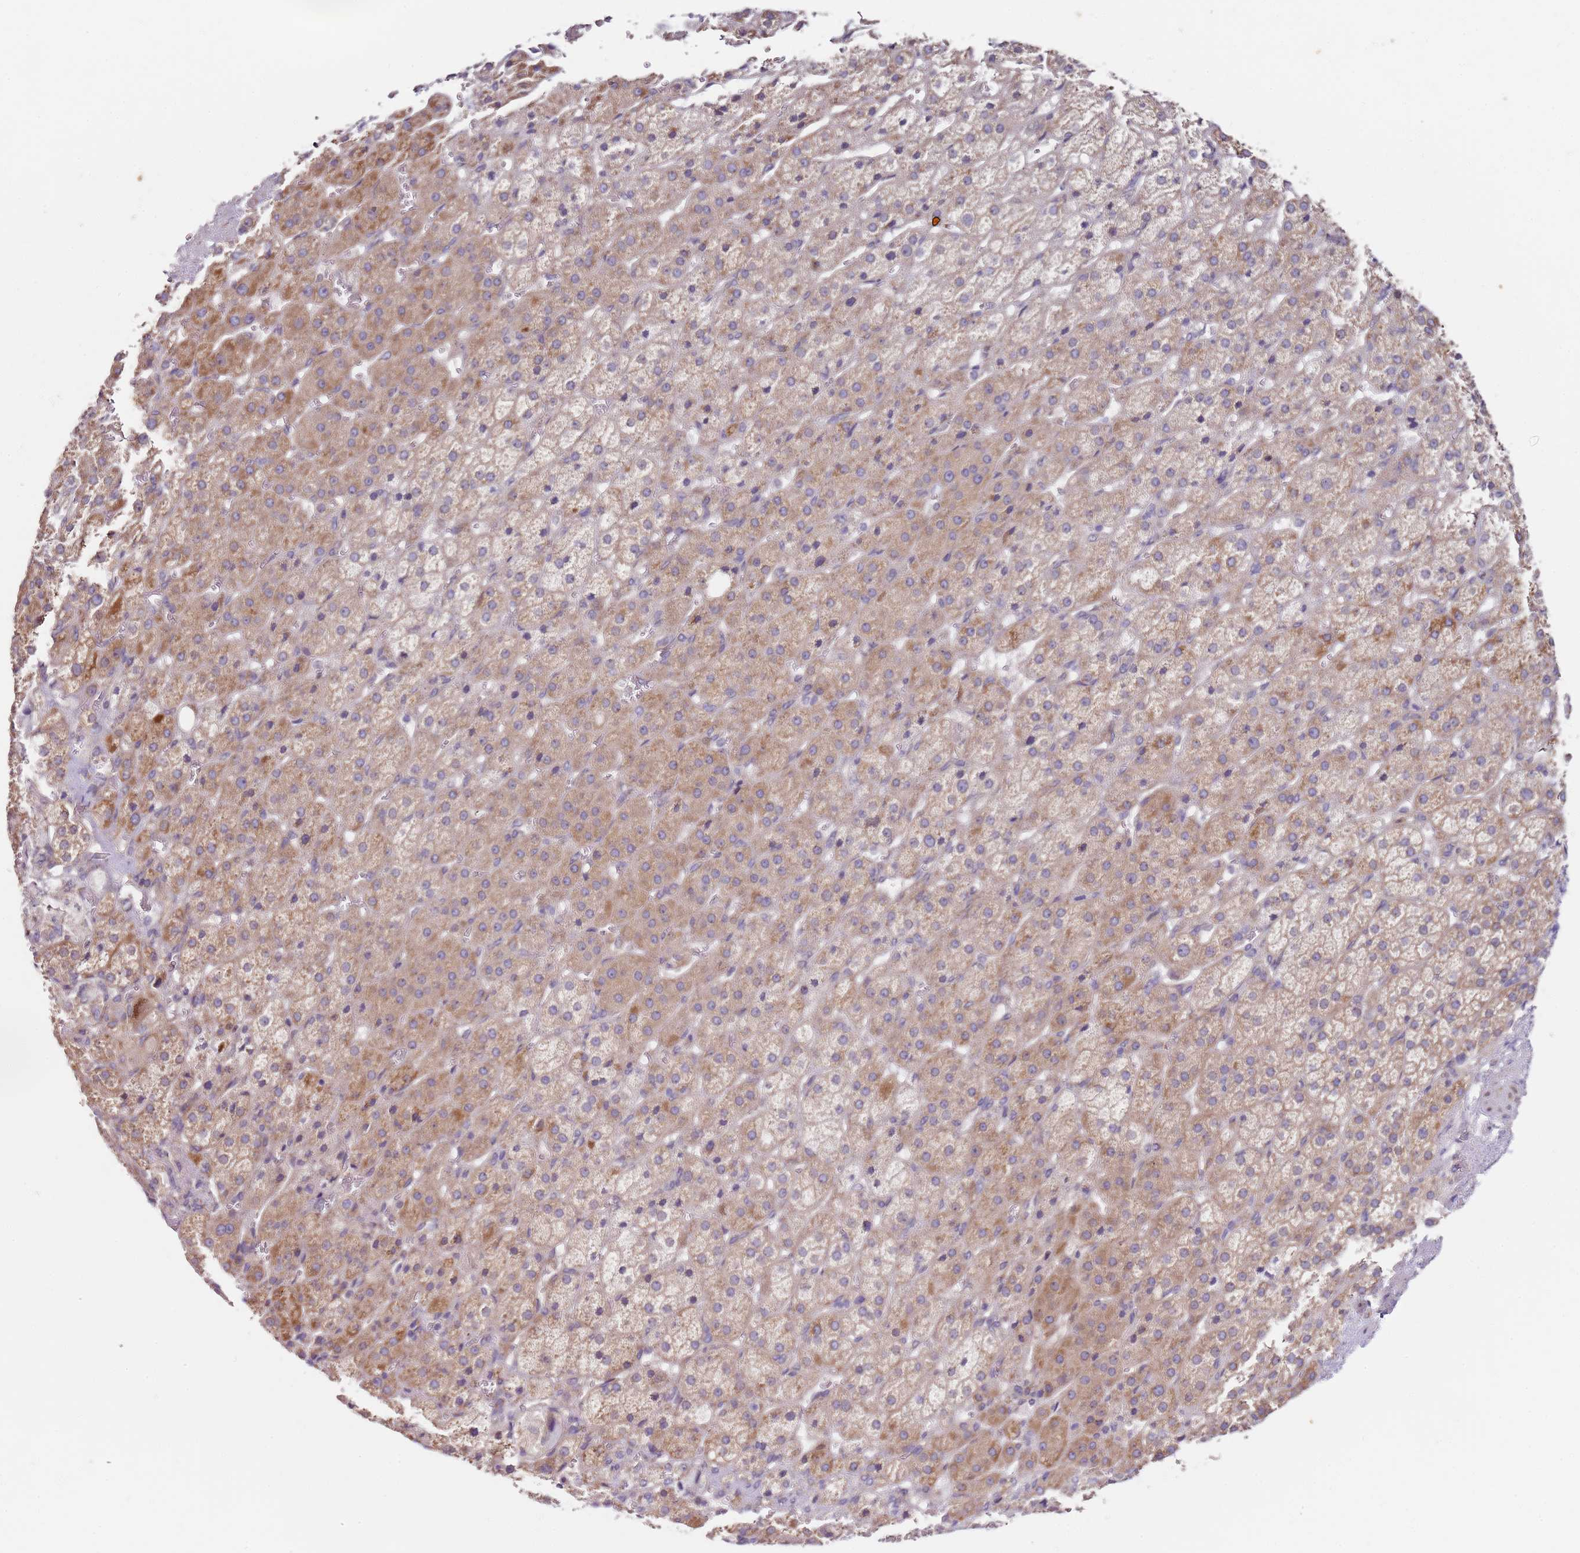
{"staining": {"intensity": "moderate", "quantity": "25%-75%", "location": "cytoplasmic/membranous"}, "tissue": "adrenal gland", "cell_type": "Glandular cells", "image_type": "normal", "snomed": [{"axis": "morphology", "description": "Normal tissue, NOS"}, {"axis": "topography", "description": "Adrenal gland"}], "caption": "Immunohistochemical staining of unremarkable adrenal gland reveals moderate cytoplasmic/membranous protein staining in approximately 25%-75% of glandular cells. The protein of interest is stained brown, and the nuclei are stained in blue (DAB (3,3'-diaminobenzidine) IHC with brightfield microscopy, high magnification).", "gene": "TBC1D9", "patient": {"sex": "female", "age": 57}}